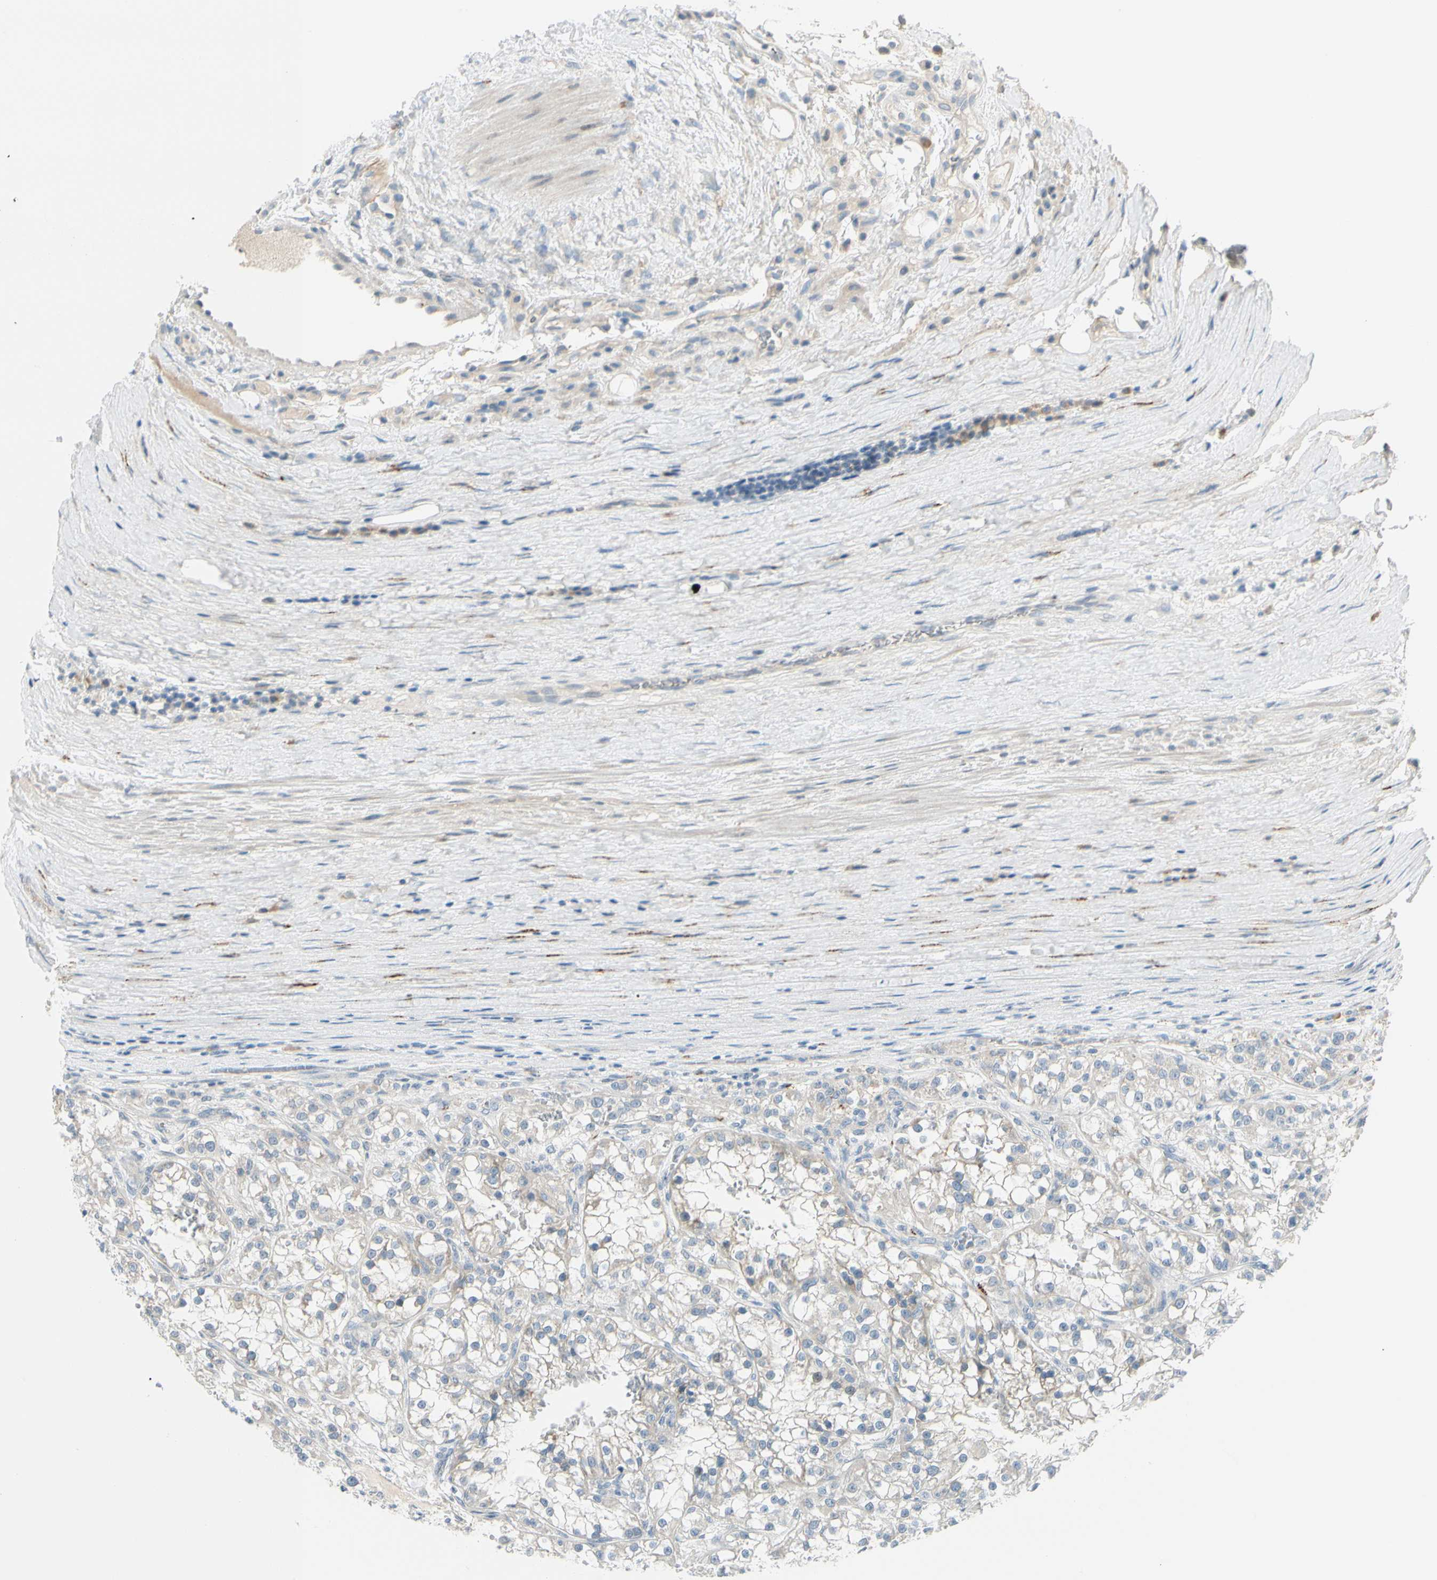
{"staining": {"intensity": "negative", "quantity": "none", "location": "none"}, "tissue": "renal cancer", "cell_type": "Tumor cells", "image_type": "cancer", "snomed": [{"axis": "morphology", "description": "Adenocarcinoma, NOS"}, {"axis": "topography", "description": "Kidney"}], "caption": "IHC histopathology image of human renal cancer (adenocarcinoma) stained for a protein (brown), which displays no positivity in tumor cells.", "gene": "GALNT5", "patient": {"sex": "female", "age": 52}}